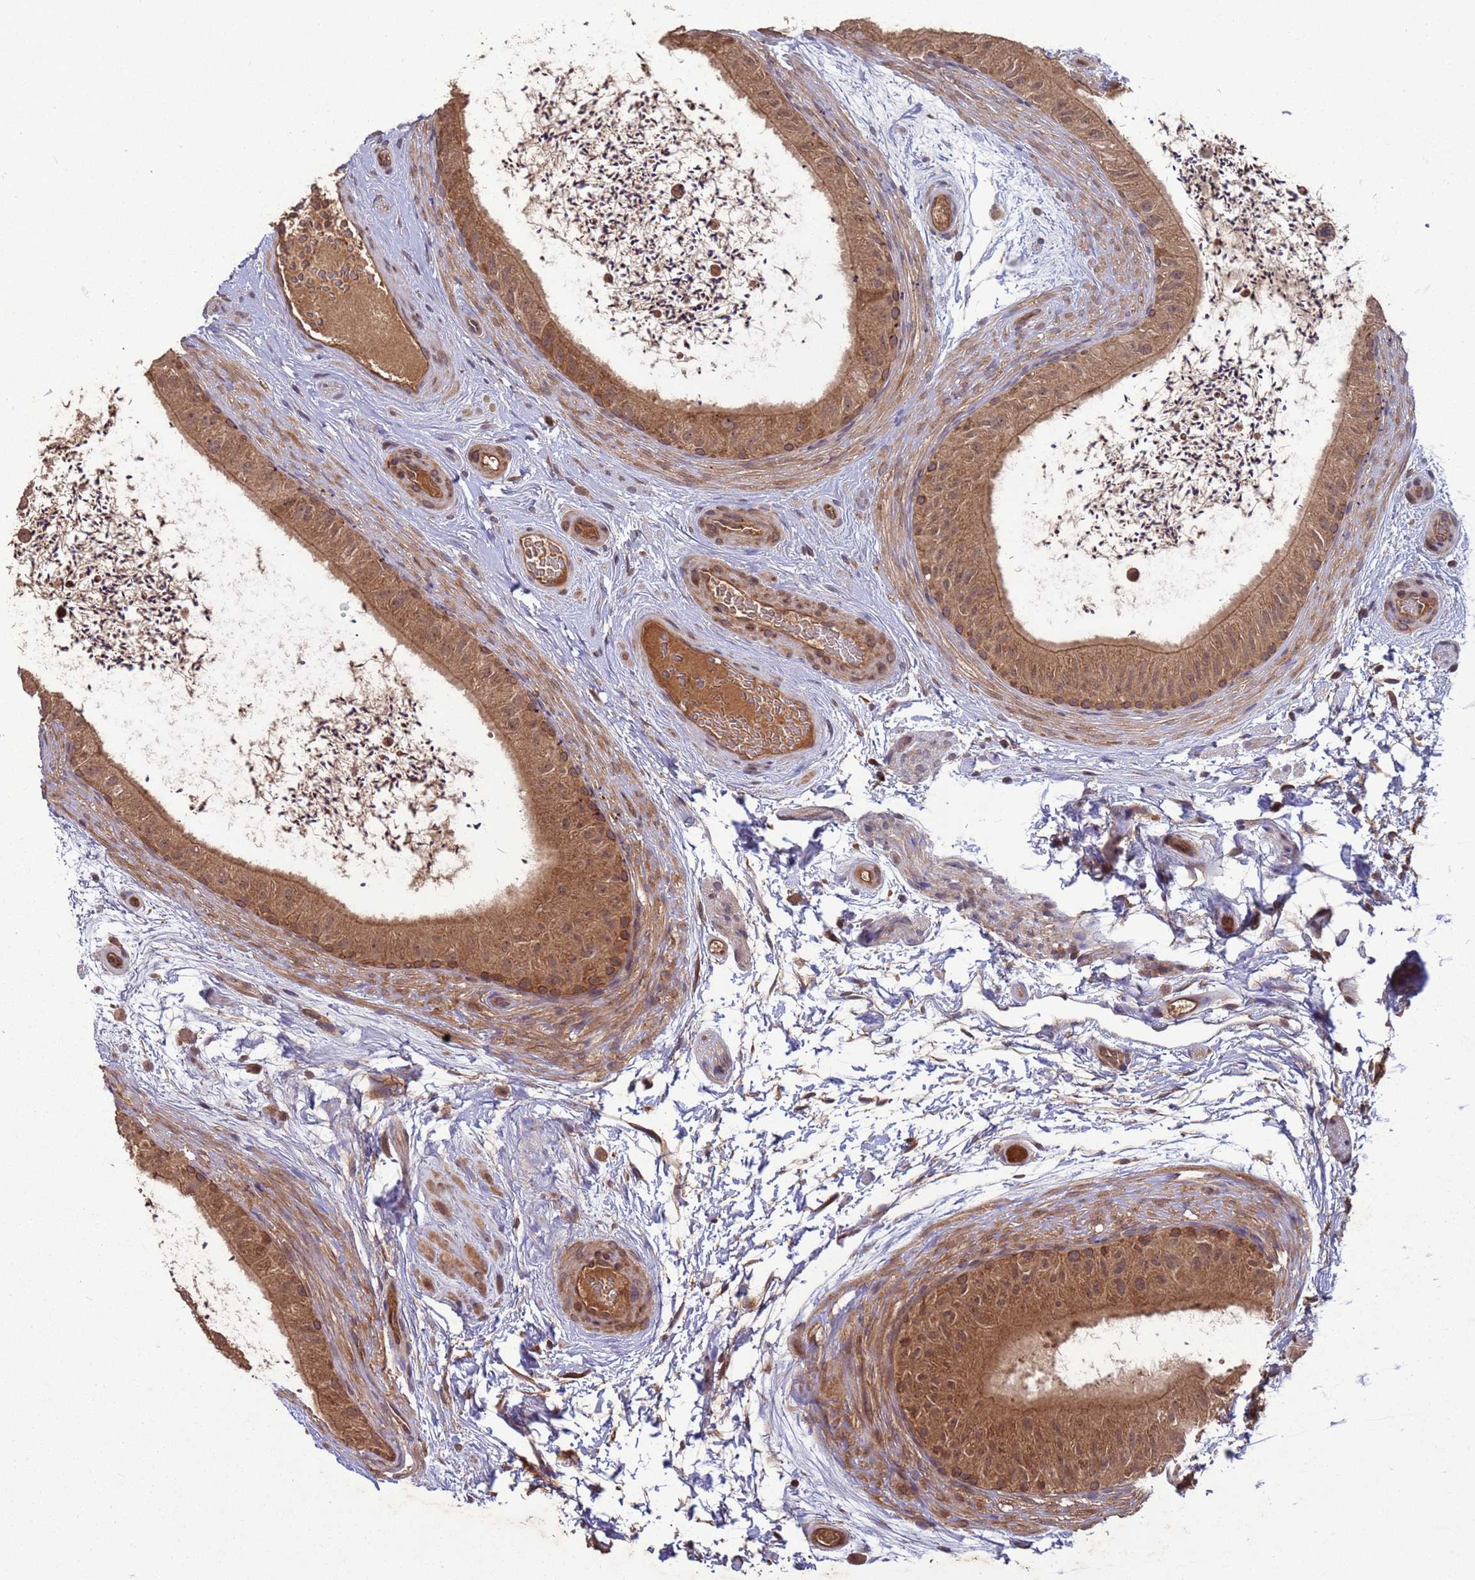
{"staining": {"intensity": "moderate", "quantity": ">75%", "location": "cytoplasmic/membranous"}, "tissue": "epididymis", "cell_type": "Glandular cells", "image_type": "normal", "snomed": [{"axis": "morphology", "description": "Normal tissue, NOS"}, {"axis": "topography", "description": "Epididymis"}], "caption": "Epididymis stained with IHC shows moderate cytoplasmic/membranous positivity in about >75% of glandular cells. The staining was performed using DAB to visualize the protein expression in brown, while the nuclei were stained in blue with hematoxylin (Magnification: 20x).", "gene": "ERI1", "patient": {"sex": "male", "age": 50}}